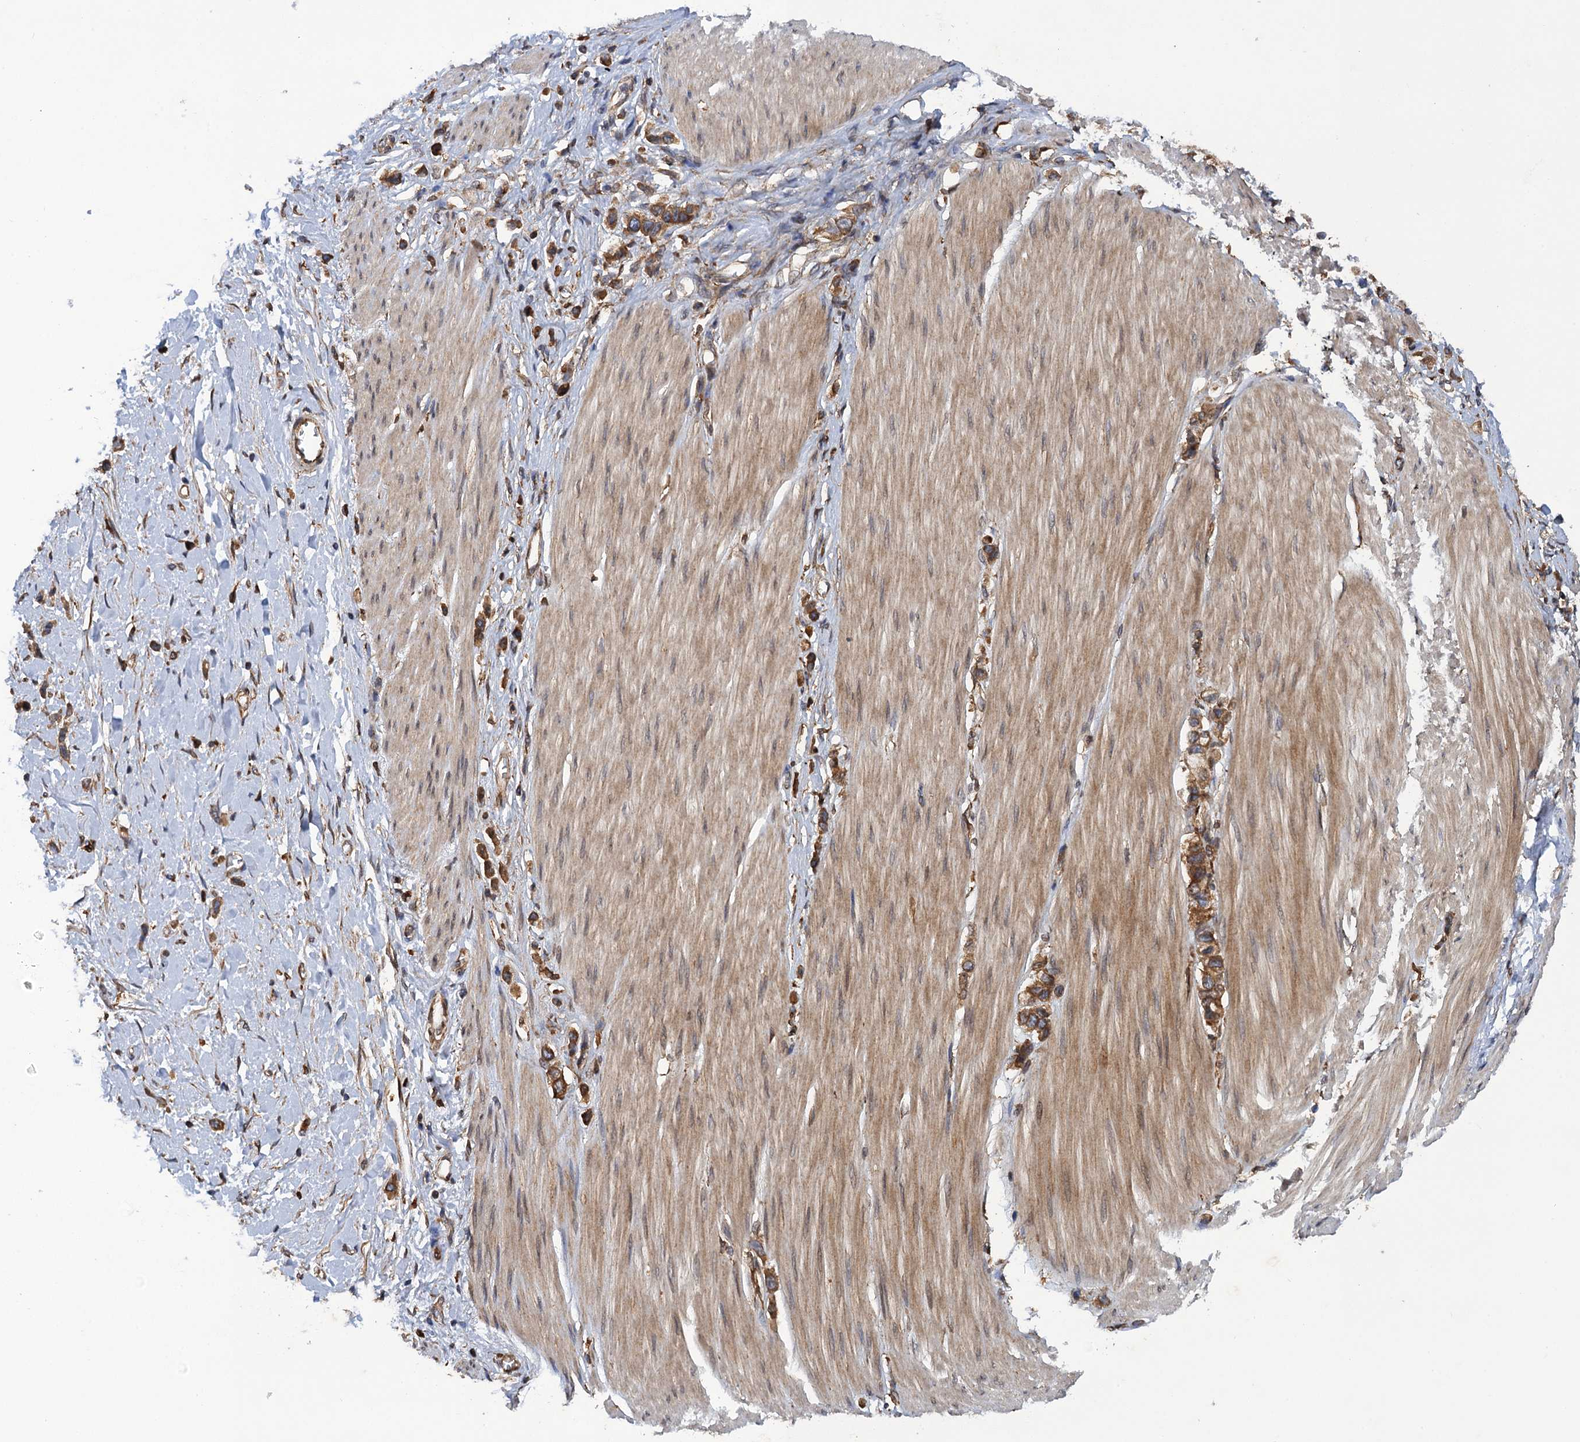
{"staining": {"intensity": "strong", "quantity": ">75%", "location": "cytoplasmic/membranous"}, "tissue": "stomach cancer", "cell_type": "Tumor cells", "image_type": "cancer", "snomed": [{"axis": "morphology", "description": "Adenocarcinoma, NOS"}, {"axis": "topography", "description": "Stomach"}], "caption": "Strong cytoplasmic/membranous staining is present in approximately >75% of tumor cells in stomach cancer (adenocarcinoma).", "gene": "ARMC5", "patient": {"sex": "female", "age": 65}}